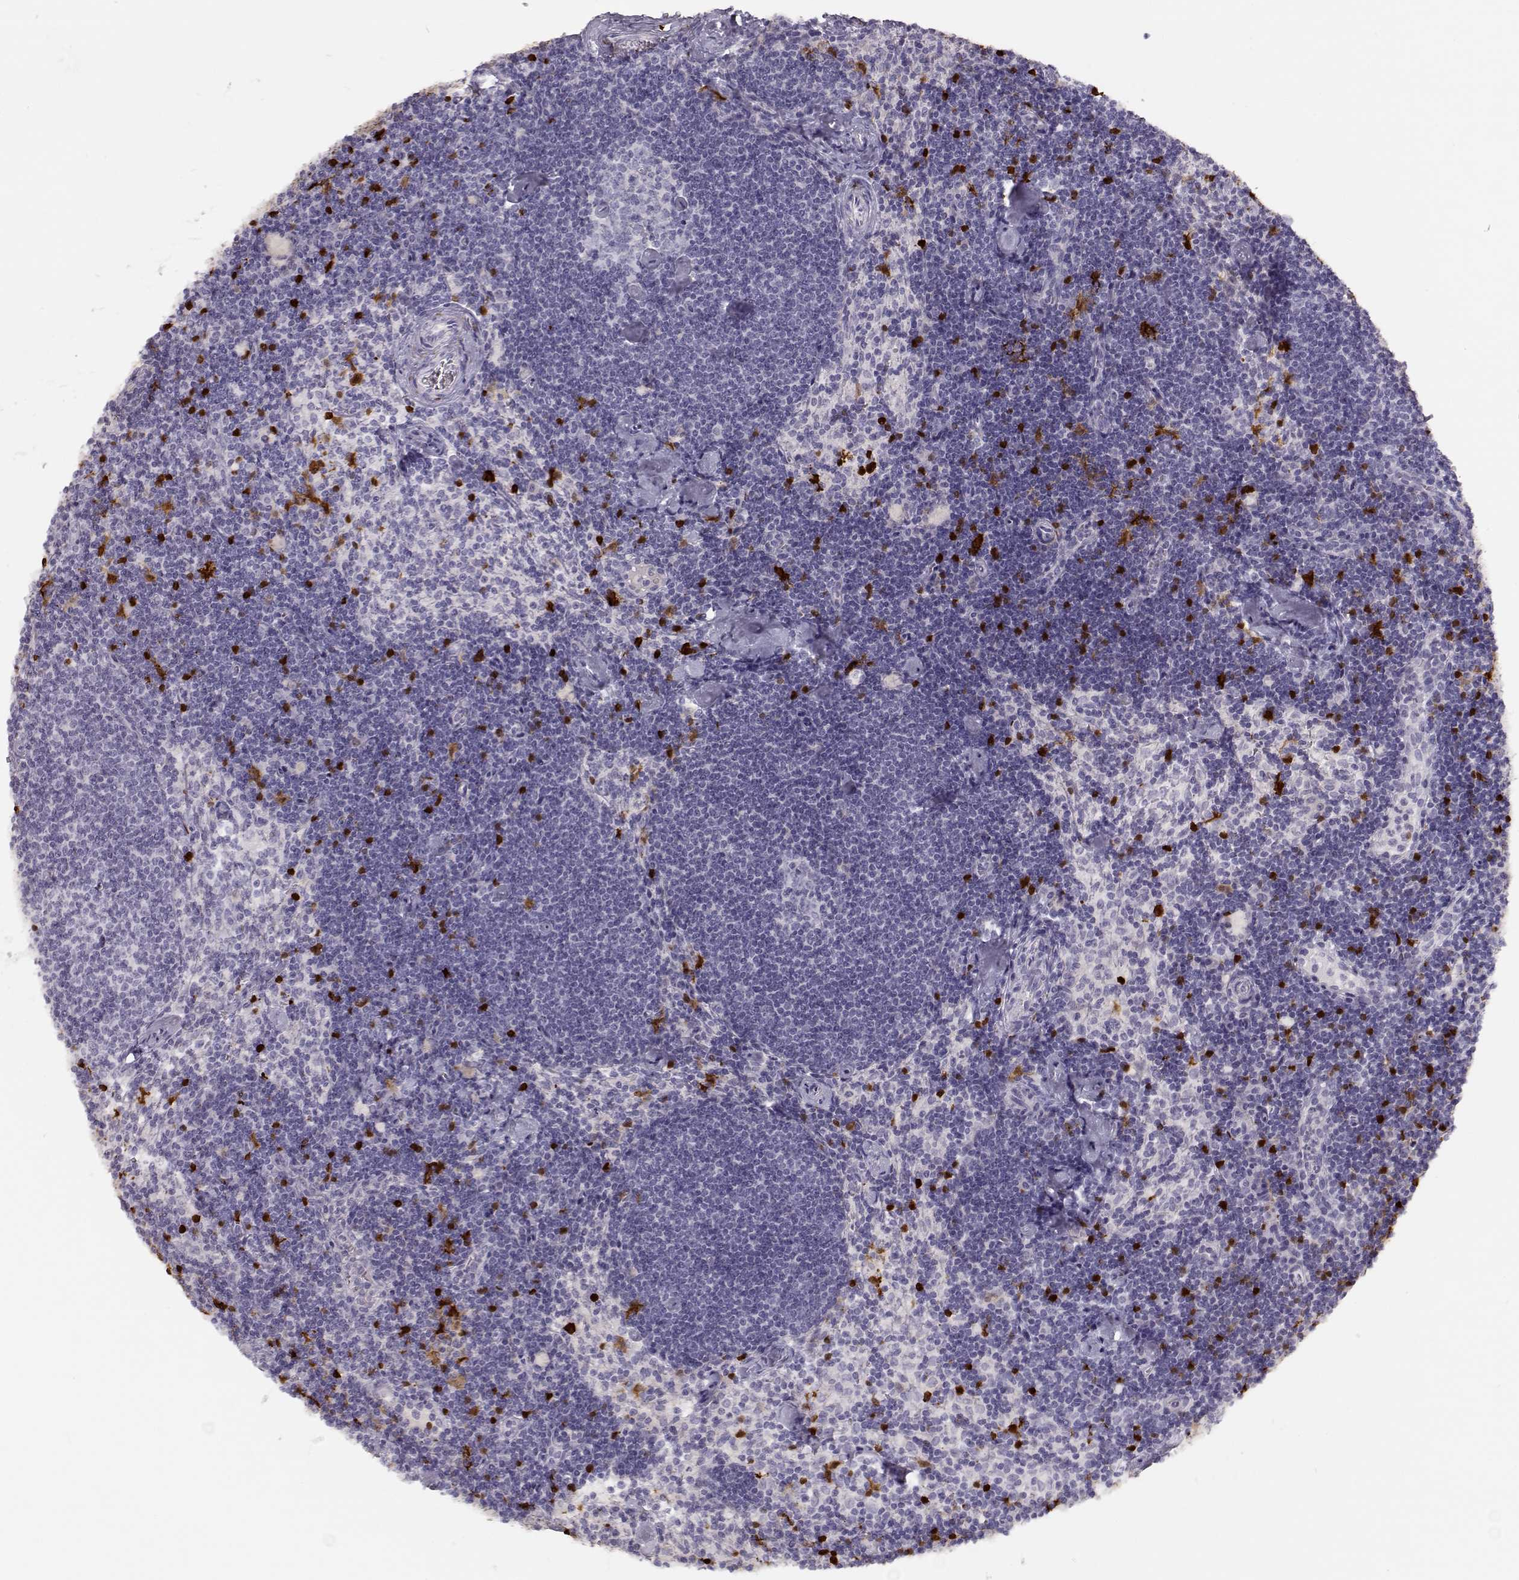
{"staining": {"intensity": "negative", "quantity": "none", "location": "none"}, "tissue": "lymph node", "cell_type": "Germinal center cells", "image_type": "normal", "snomed": [{"axis": "morphology", "description": "Normal tissue, NOS"}, {"axis": "topography", "description": "Lymph node"}], "caption": "This is a micrograph of immunohistochemistry (IHC) staining of unremarkable lymph node, which shows no staining in germinal center cells. (IHC, brightfield microscopy, high magnification).", "gene": "S100B", "patient": {"sex": "female", "age": 42}}